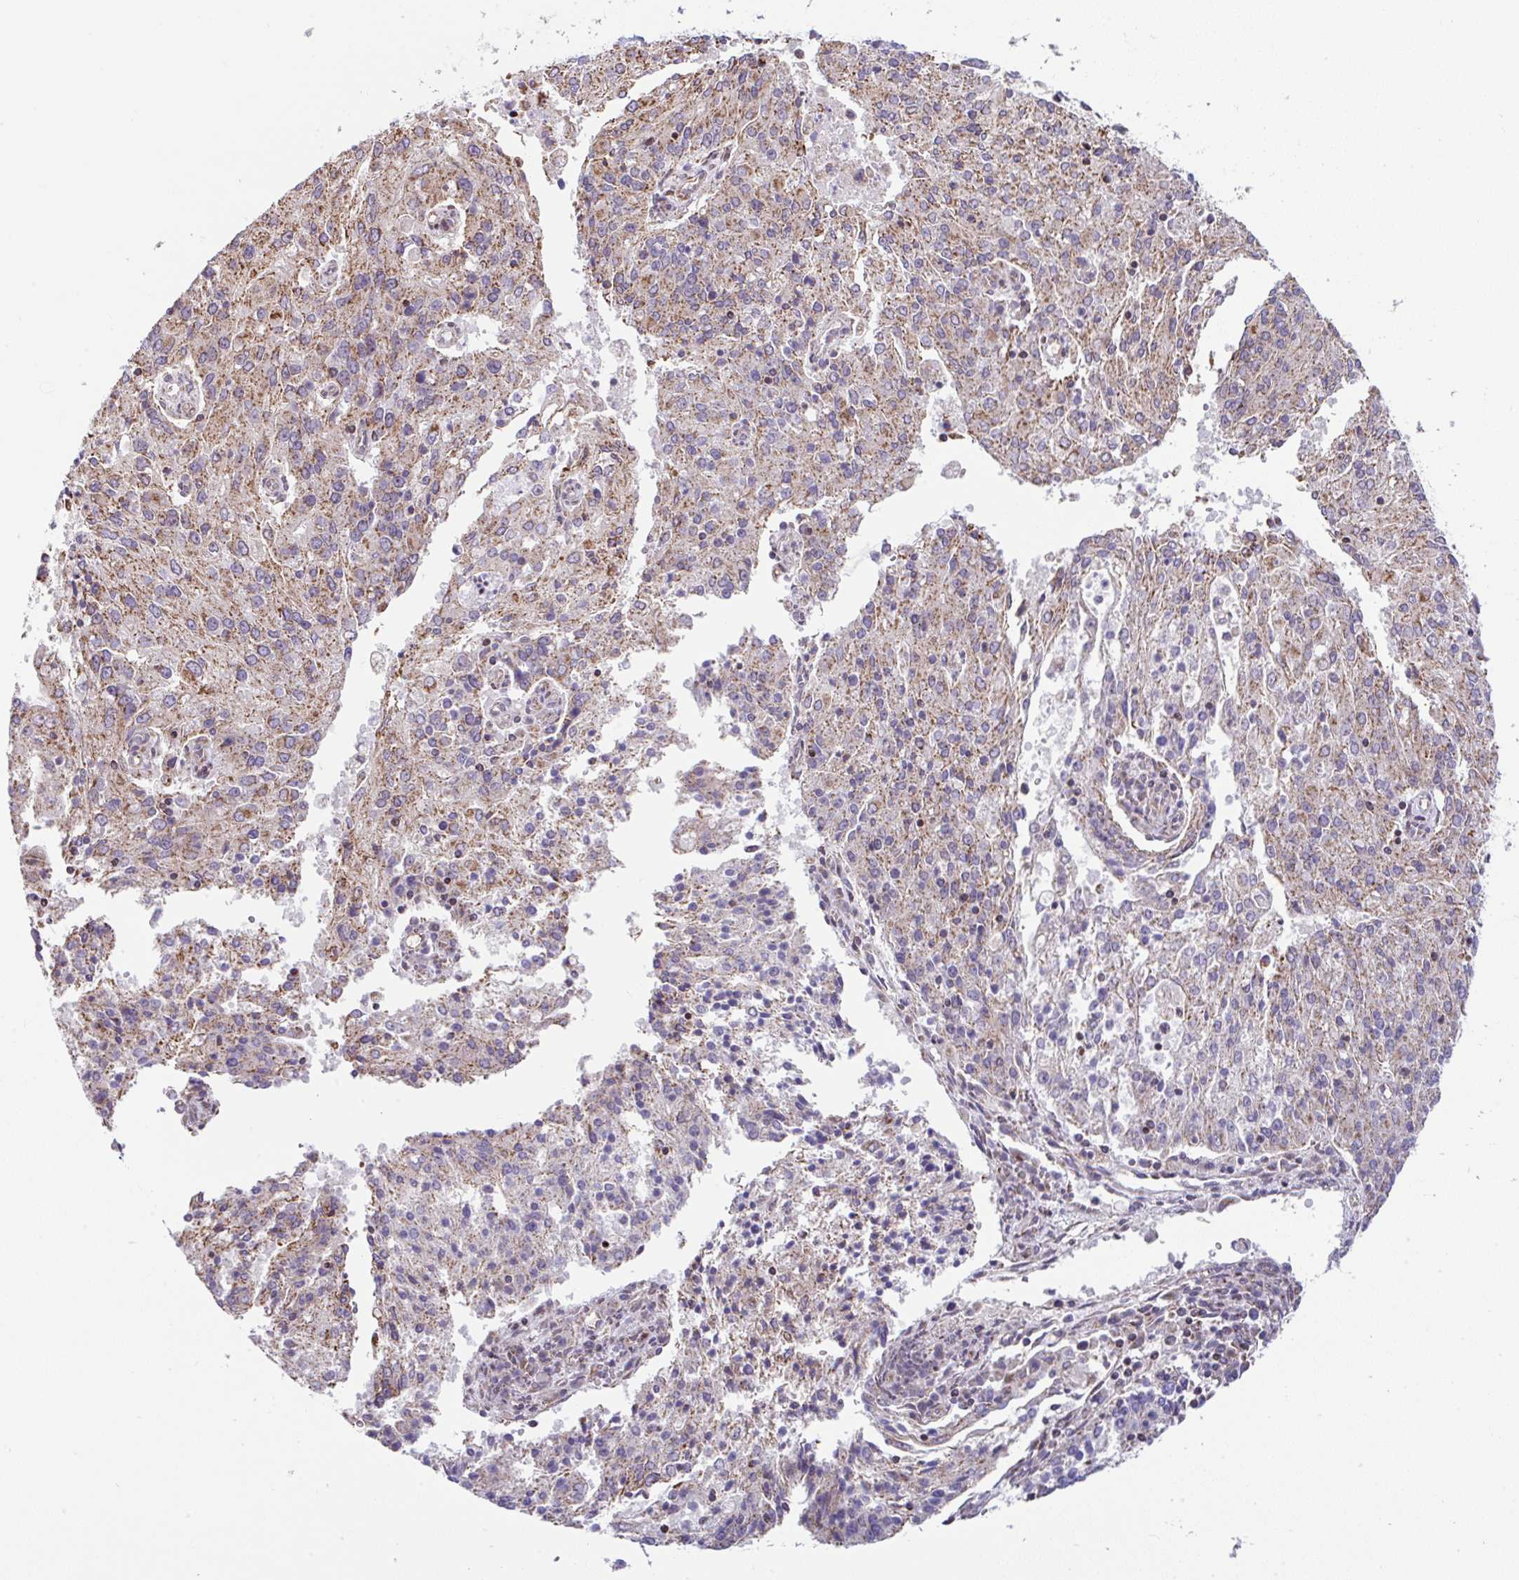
{"staining": {"intensity": "moderate", "quantity": ">75%", "location": "cytoplasmic/membranous"}, "tissue": "endometrial cancer", "cell_type": "Tumor cells", "image_type": "cancer", "snomed": [{"axis": "morphology", "description": "Adenocarcinoma, NOS"}, {"axis": "topography", "description": "Endometrium"}], "caption": "DAB immunohistochemical staining of human adenocarcinoma (endometrial) exhibits moderate cytoplasmic/membranous protein positivity in about >75% of tumor cells.", "gene": "FIGNL1", "patient": {"sex": "female", "age": 82}}